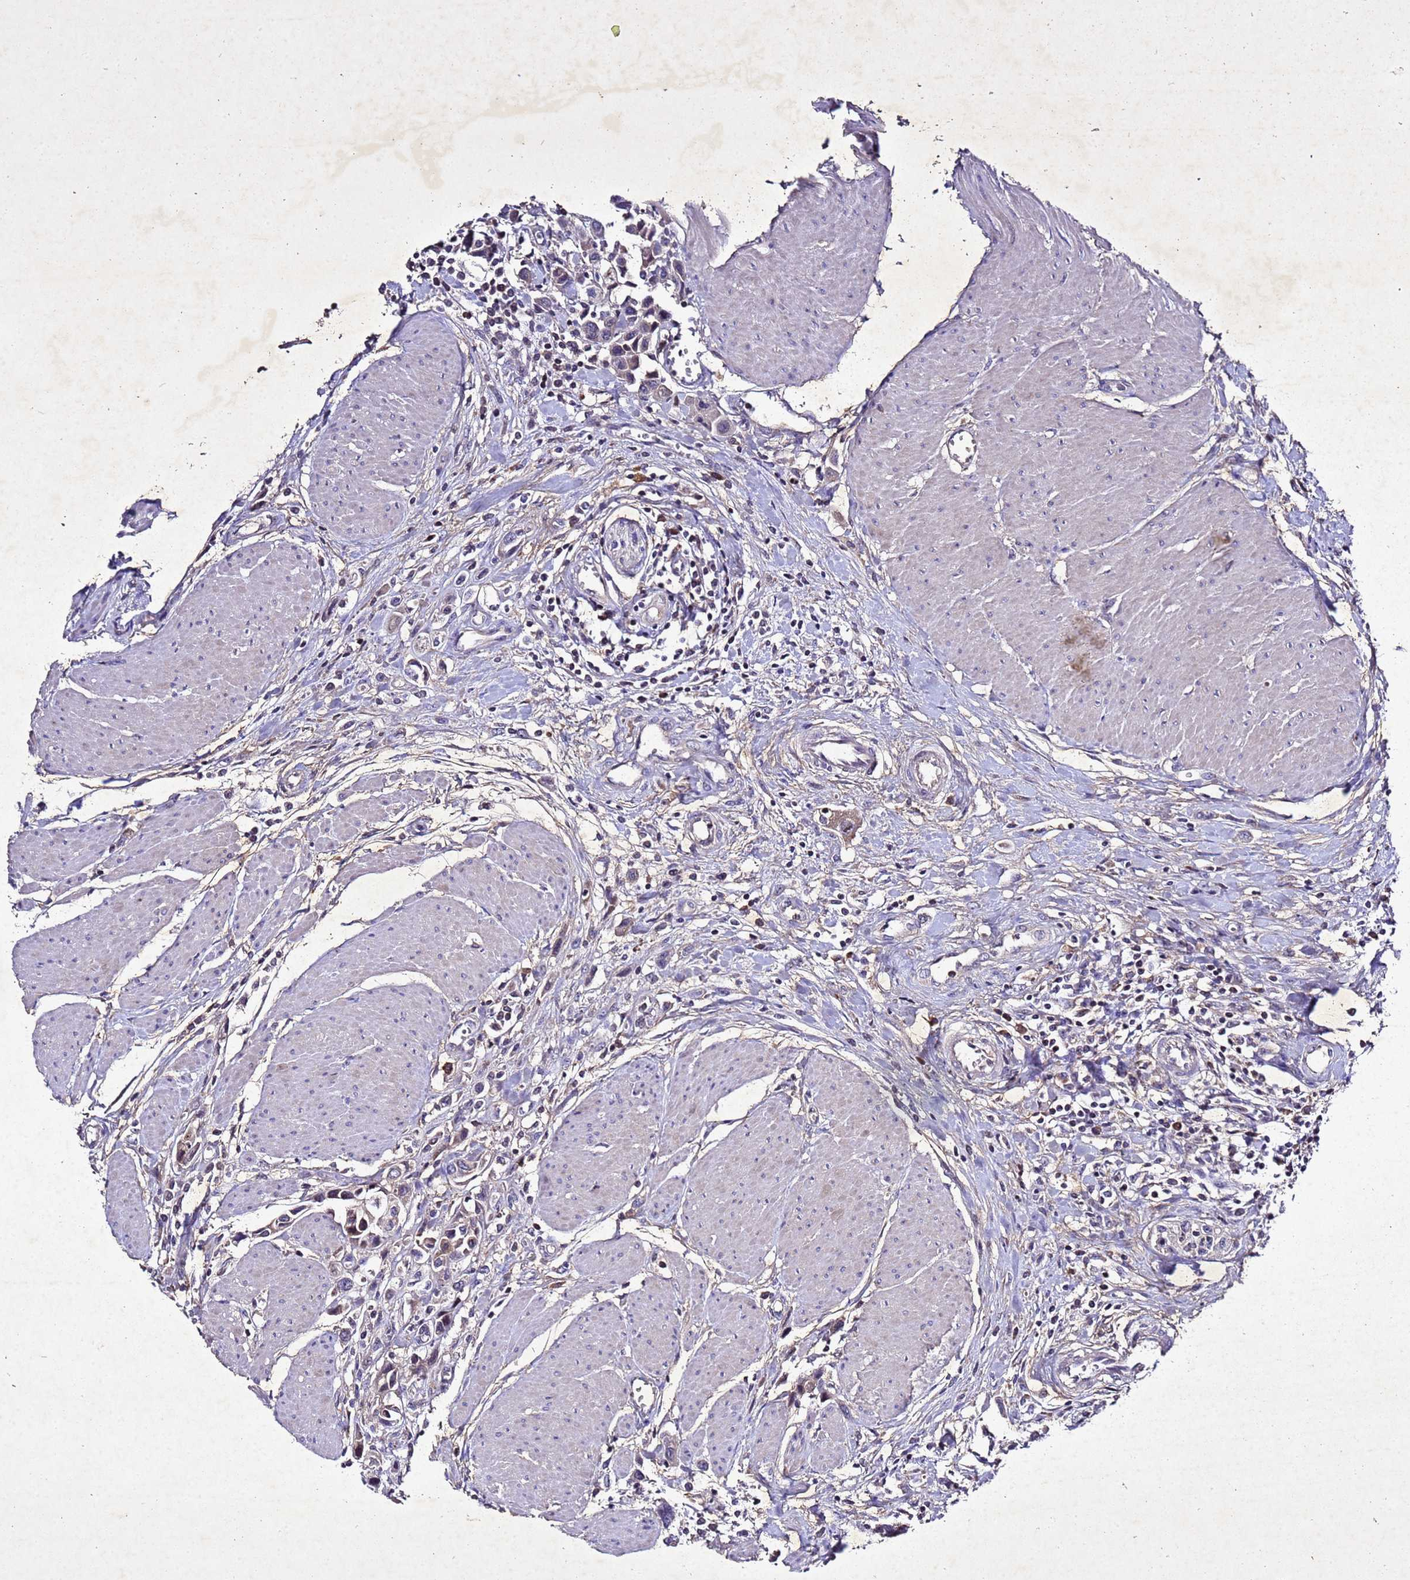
{"staining": {"intensity": "weak", "quantity": "<25%", "location": "cytoplasmic/membranous"}, "tissue": "urothelial cancer", "cell_type": "Tumor cells", "image_type": "cancer", "snomed": [{"axis": "morphology", "description": "Urothelial carcinoma, High grade"}, {"axis": "topography", "description": "Urinary bladder"}], "caption": "Immunohistochemistry (IHC) of human high-grade urothelial carcinoma reveals no staining in tumor cells.", "gene": "SV2B", "patient": {"sex": "male", "age": 50}}